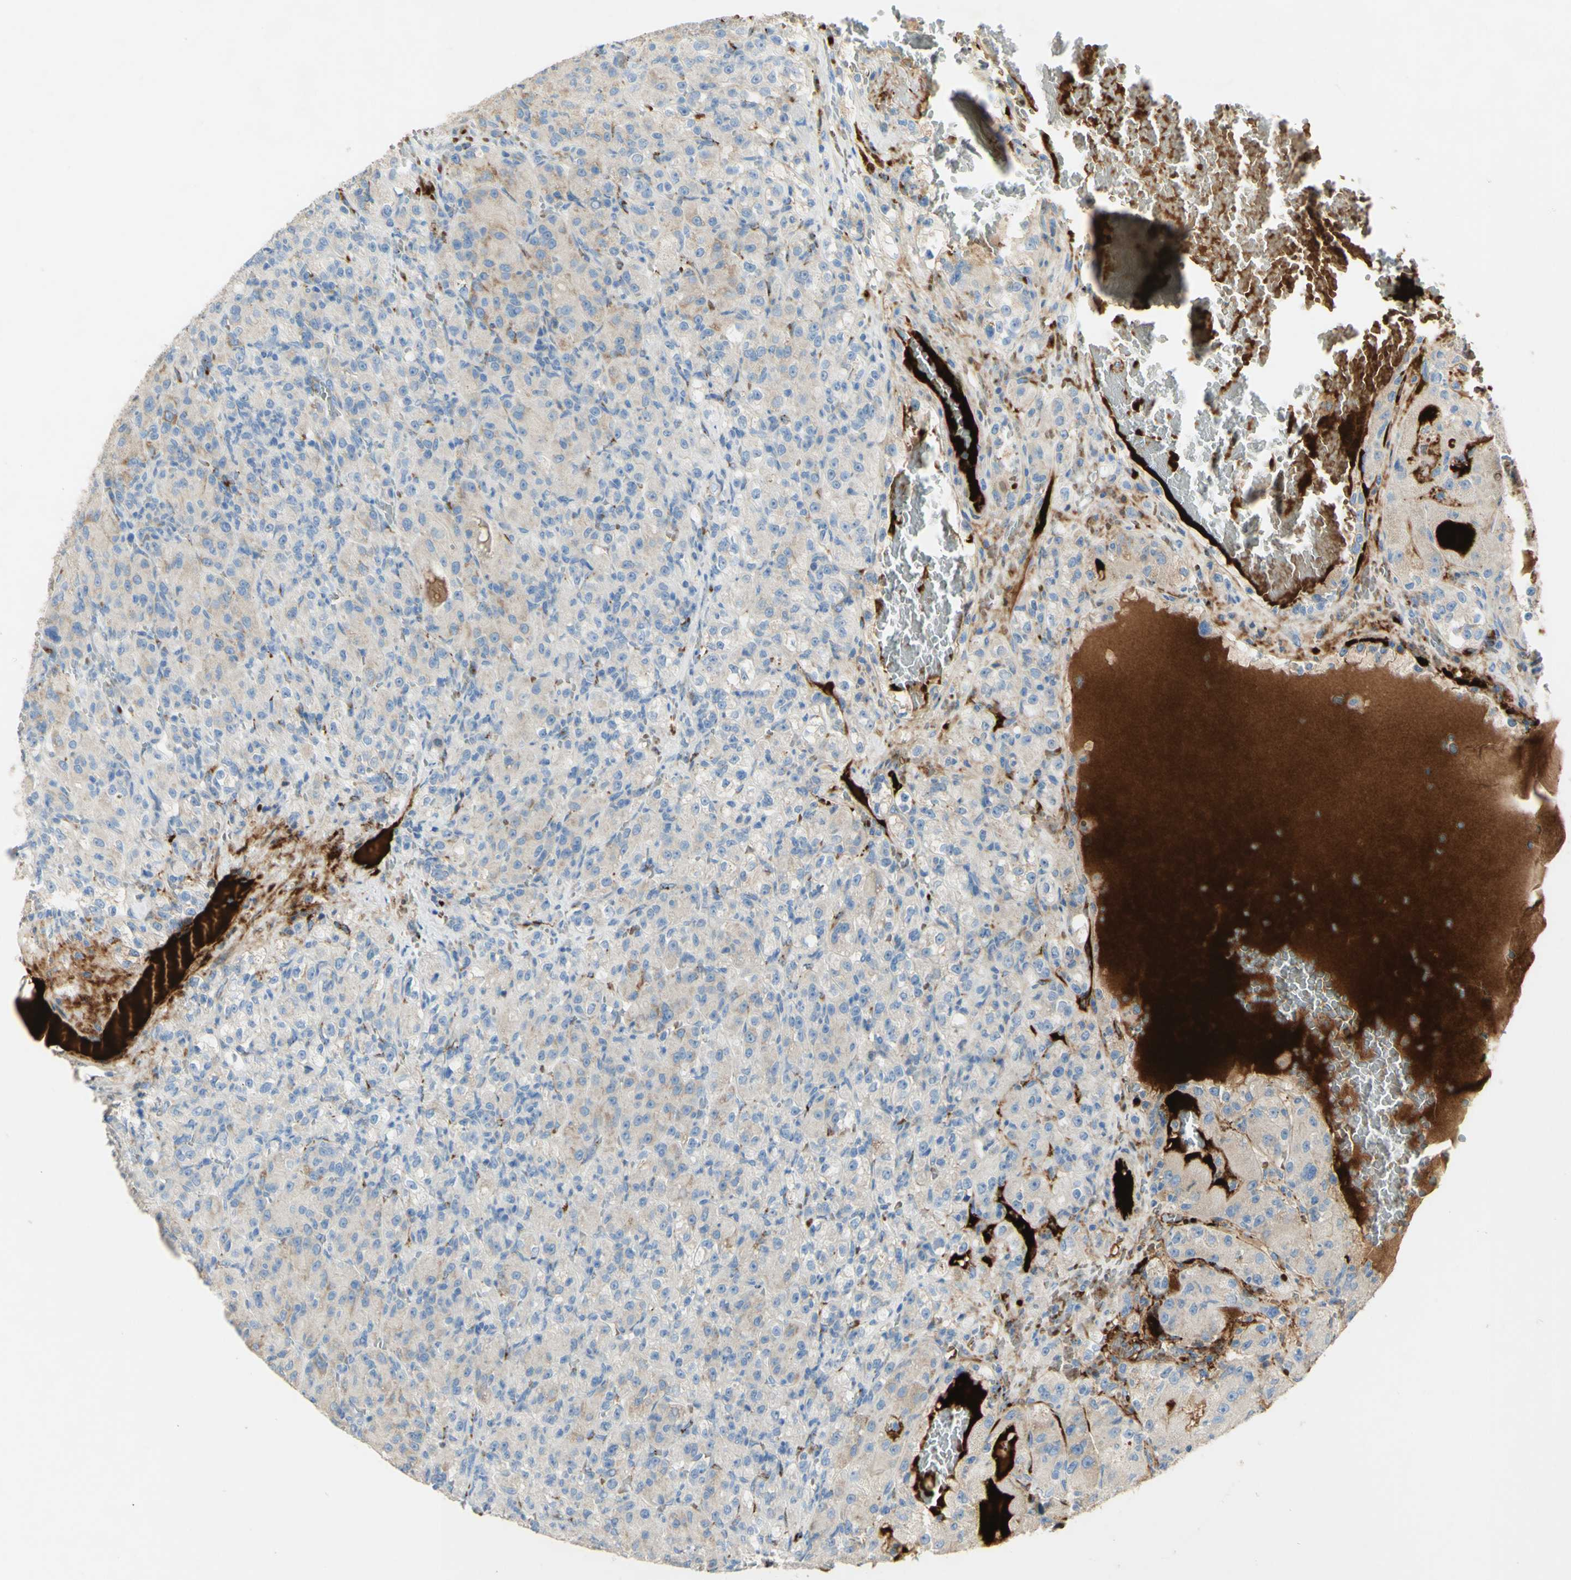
{"staining": {"intensity": "weak", "quantity": "<25%", "location": "cytoplasmic/membranous"}, "tissue": "renal cancer", "cell_type": "Tumor cells", "image_type": "cancer", "snomed": [{"axis": "morphology", "description": "Adenocarcinoma, NOS"}, {"axis": "topography", "description": "Kidney"}], "caption": "Tumor cells are negative for brown protein staining in renal cancer (adenocarcinoma).", "gene": "GAN", "patient": {"sex": "male", "age": 61}}